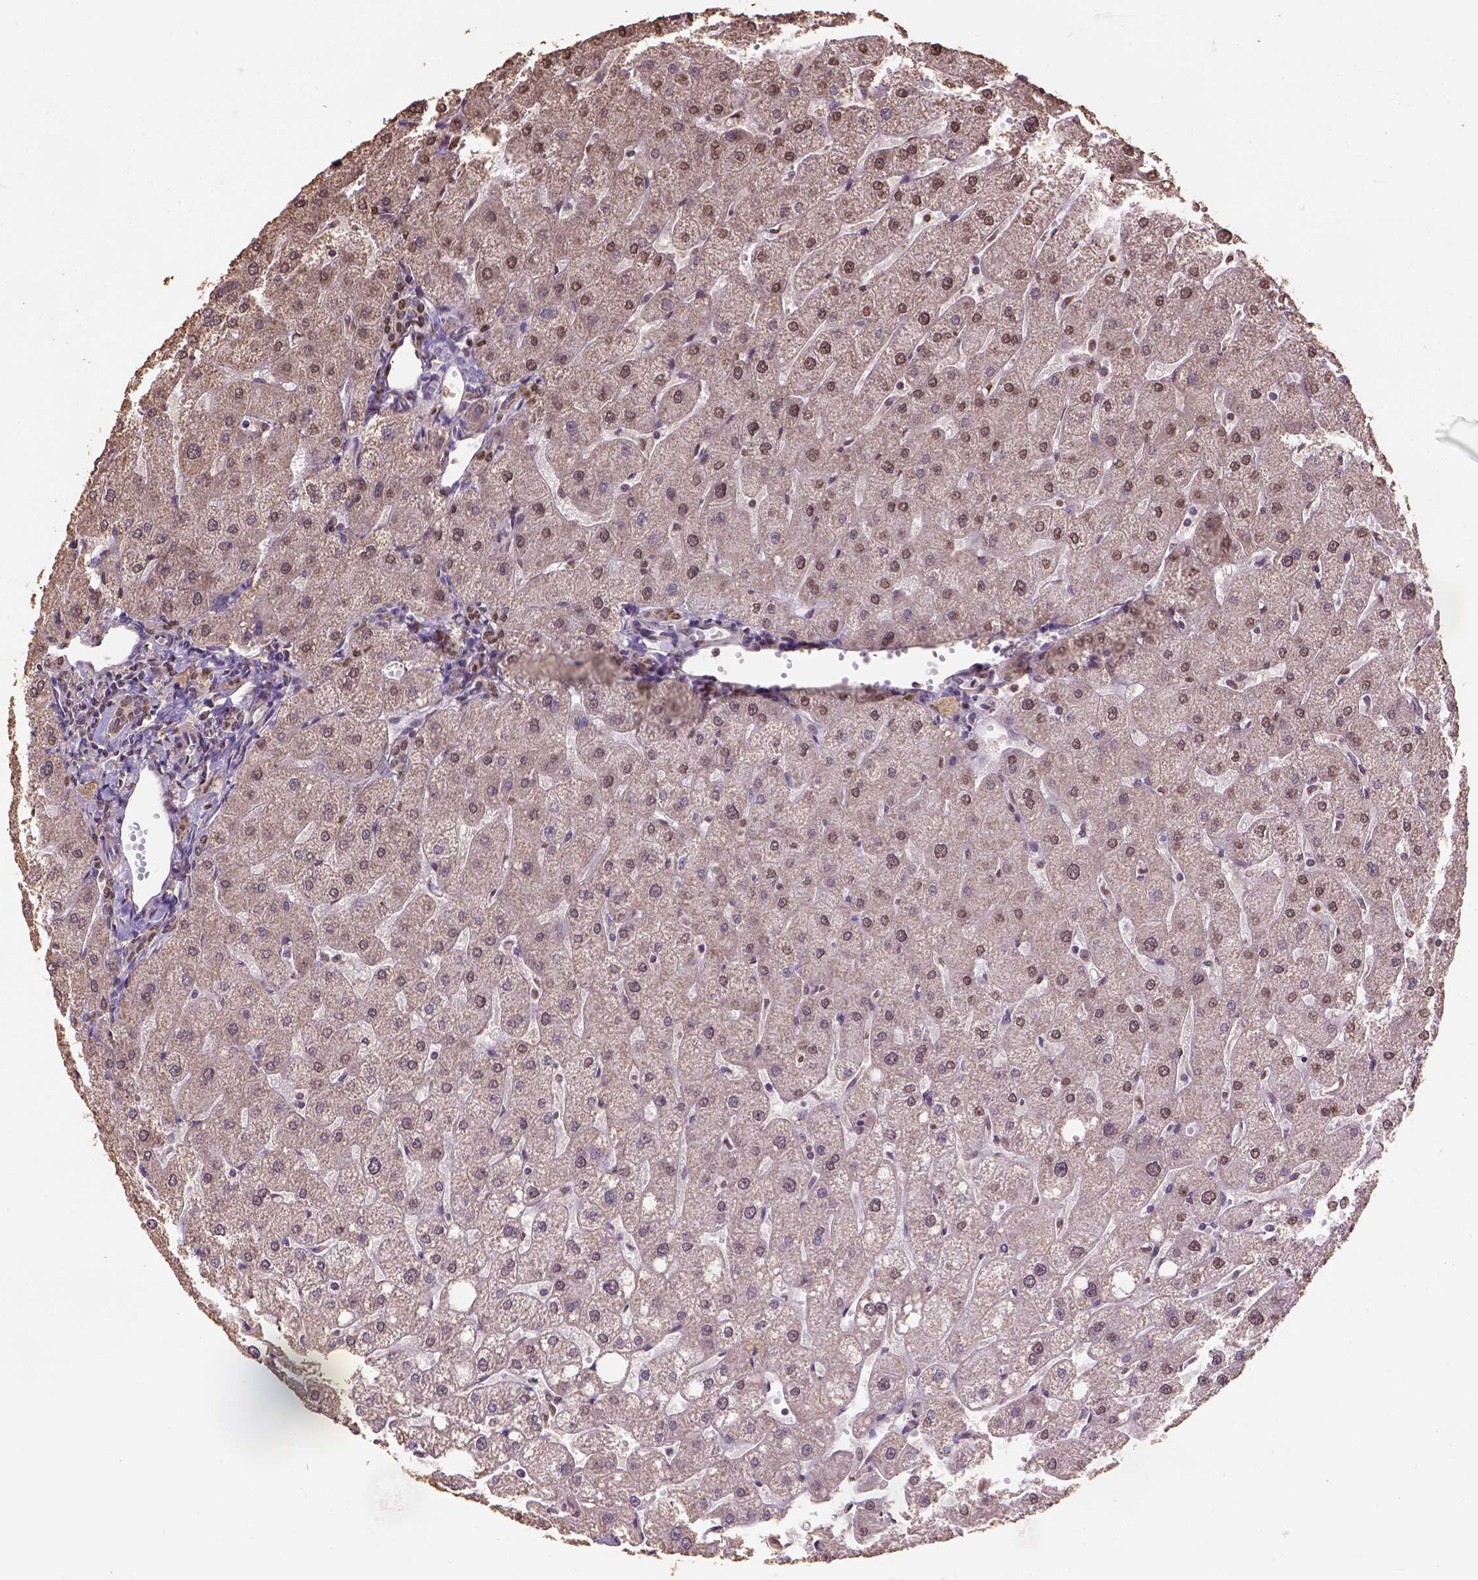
{"staining": {"intensity": "moderate", "quantity": ">75%", "location": "nuclear"}, "tissue": "liver", "cell_type": "Cholangiocytes", "image_type": "normal", "snomed": [{"axis": "morphology", "description": "Normal tissue, NOS"}, {"axis": "topography", "description": "Liver"}], "caption": "This is an image of IHC staining of benign liver, which shows moderate expression in the nuclear of cholangiocytes.", "gene": "CSTF2T", "patient": {"sex": "male", "age": 67}}